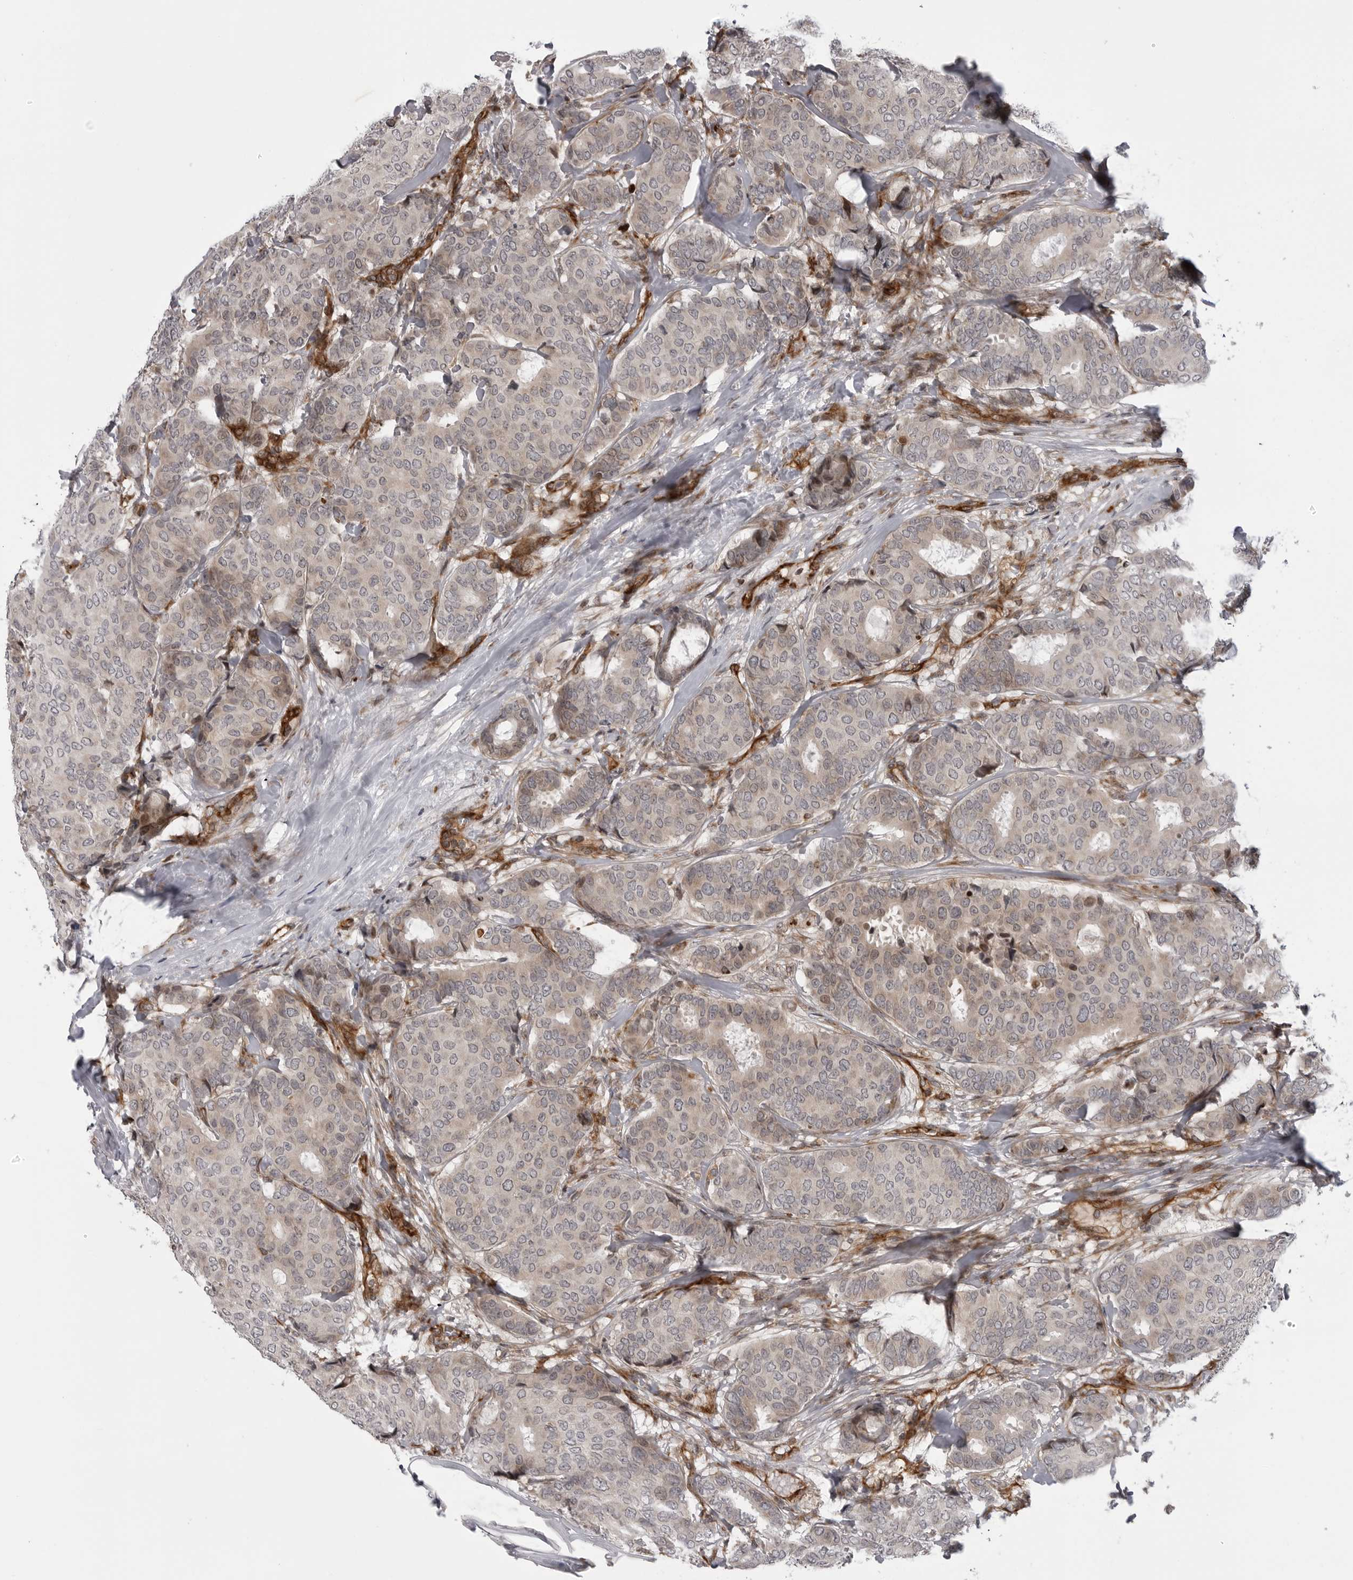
{"staining": {"intensity": "weak", "quantity": "<25%", "location": "cytoplasmic/membranous"}, "tissue": "breast cancer", "cell_type": "Tumor cells", "image_type": "cancer", "snomed": [{"axis": "morphology", "description": "Duct carcinoma"}, {"axis": "topography", "description": "Breast"}], "caption": "Breast cancer (invasive ductal carcinoma) was stained to show a protein in brown. There is no significant positivity in tumor cells.", "gene": "ABL1", "patient": {"sex": "female", "age": 75}}